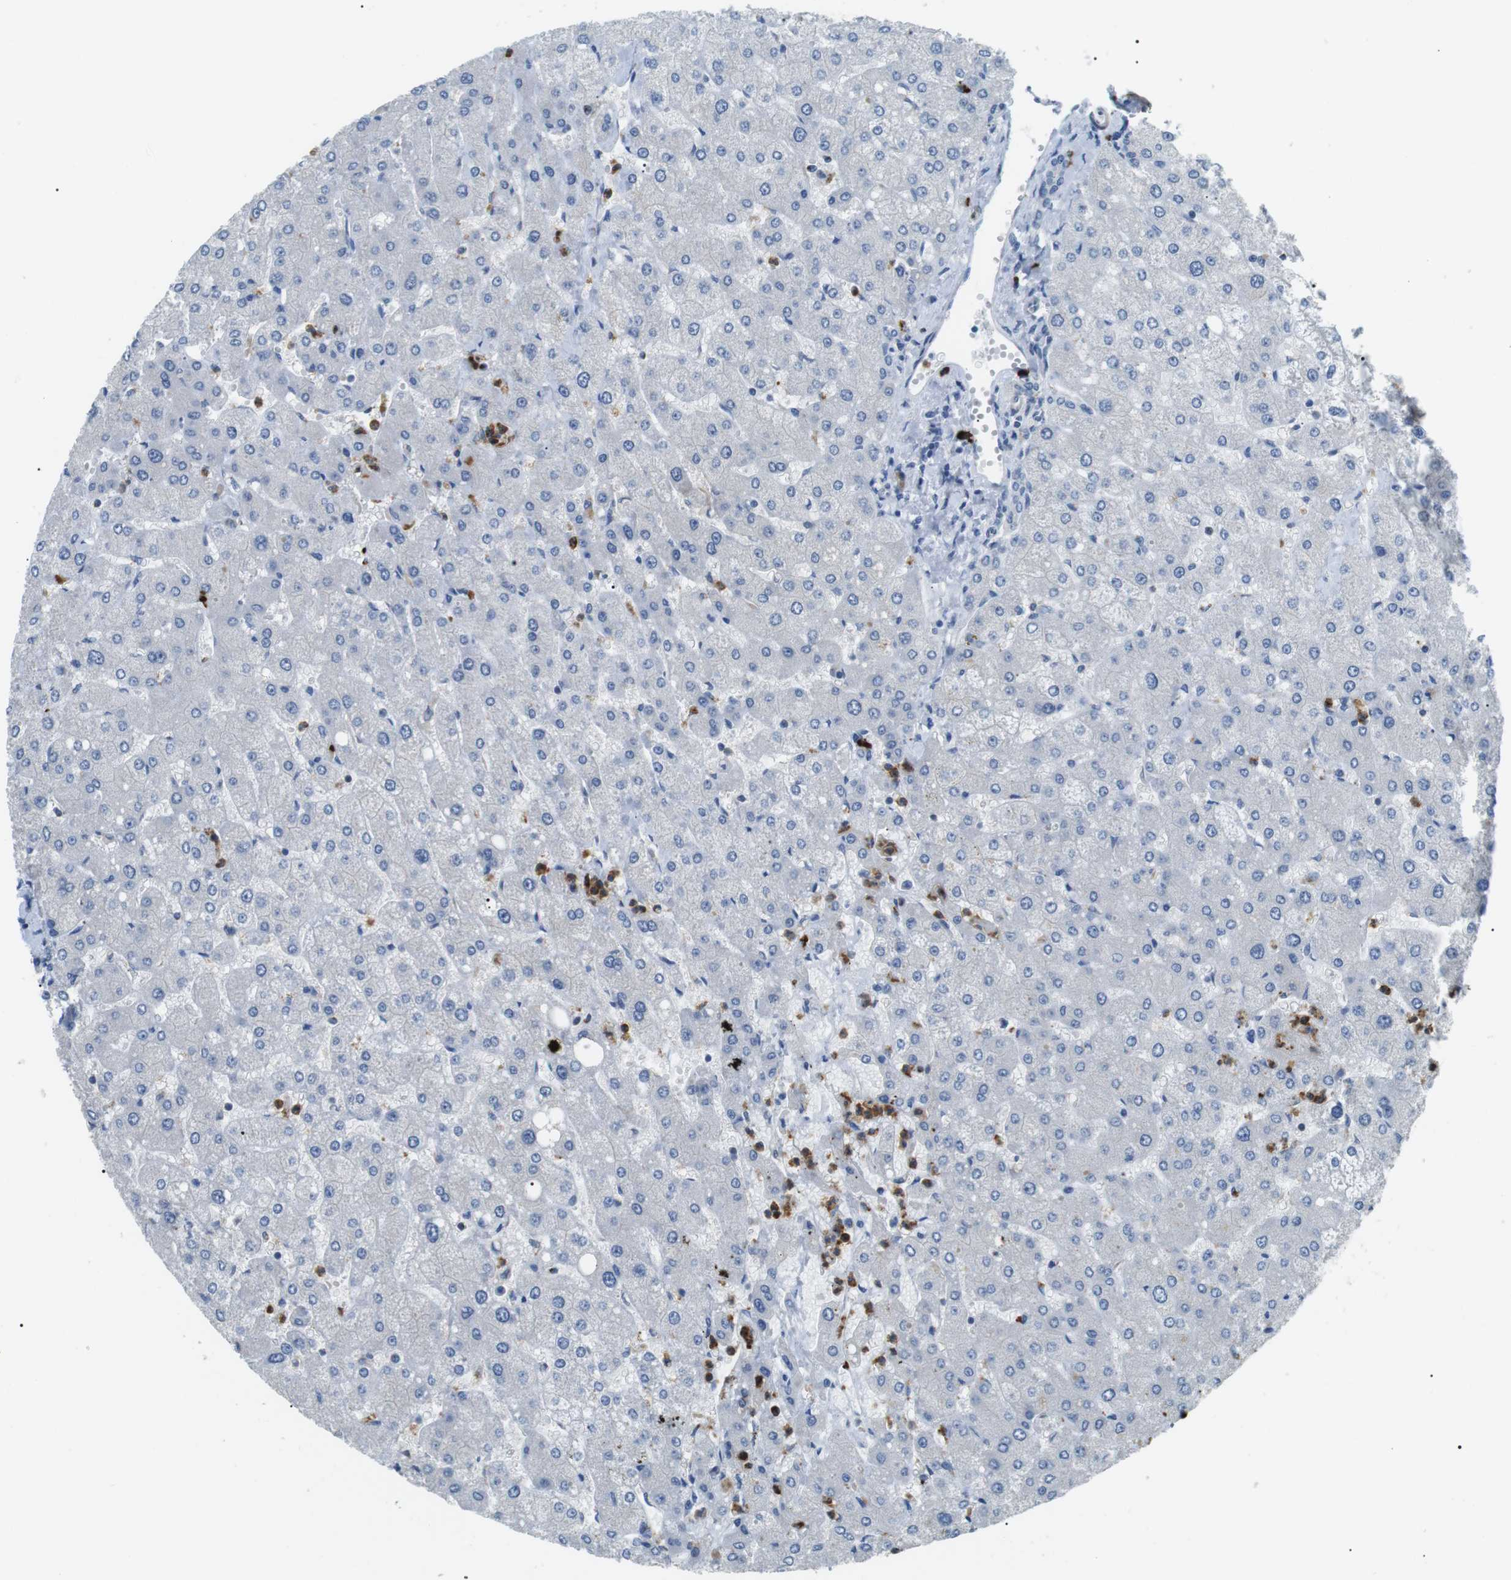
{"staining": {"intensity": "negative", "quantity": "none", "location": "none"}, "tissue": "liver", "cell_type": "Cholangiocytes", "image_type": "normal", "snomed": [{"axis": "morphology", "description": "Normal tissue, NOS"}, {"axis": "topography", "description": "Liver"}], "caption": "IHC photomicrograph of benign human liver stained for a protein (brown), which reveals no positivity in cholangiocytes. Brightfield microscopy of immunohistochemistry stained with DAB (3,3'-diaminobenzidine) (brown) and hematoxylin (blue), captured at high magnification.", "gene": "GZMM", "patient": {"sex": "male", "age": 55}}